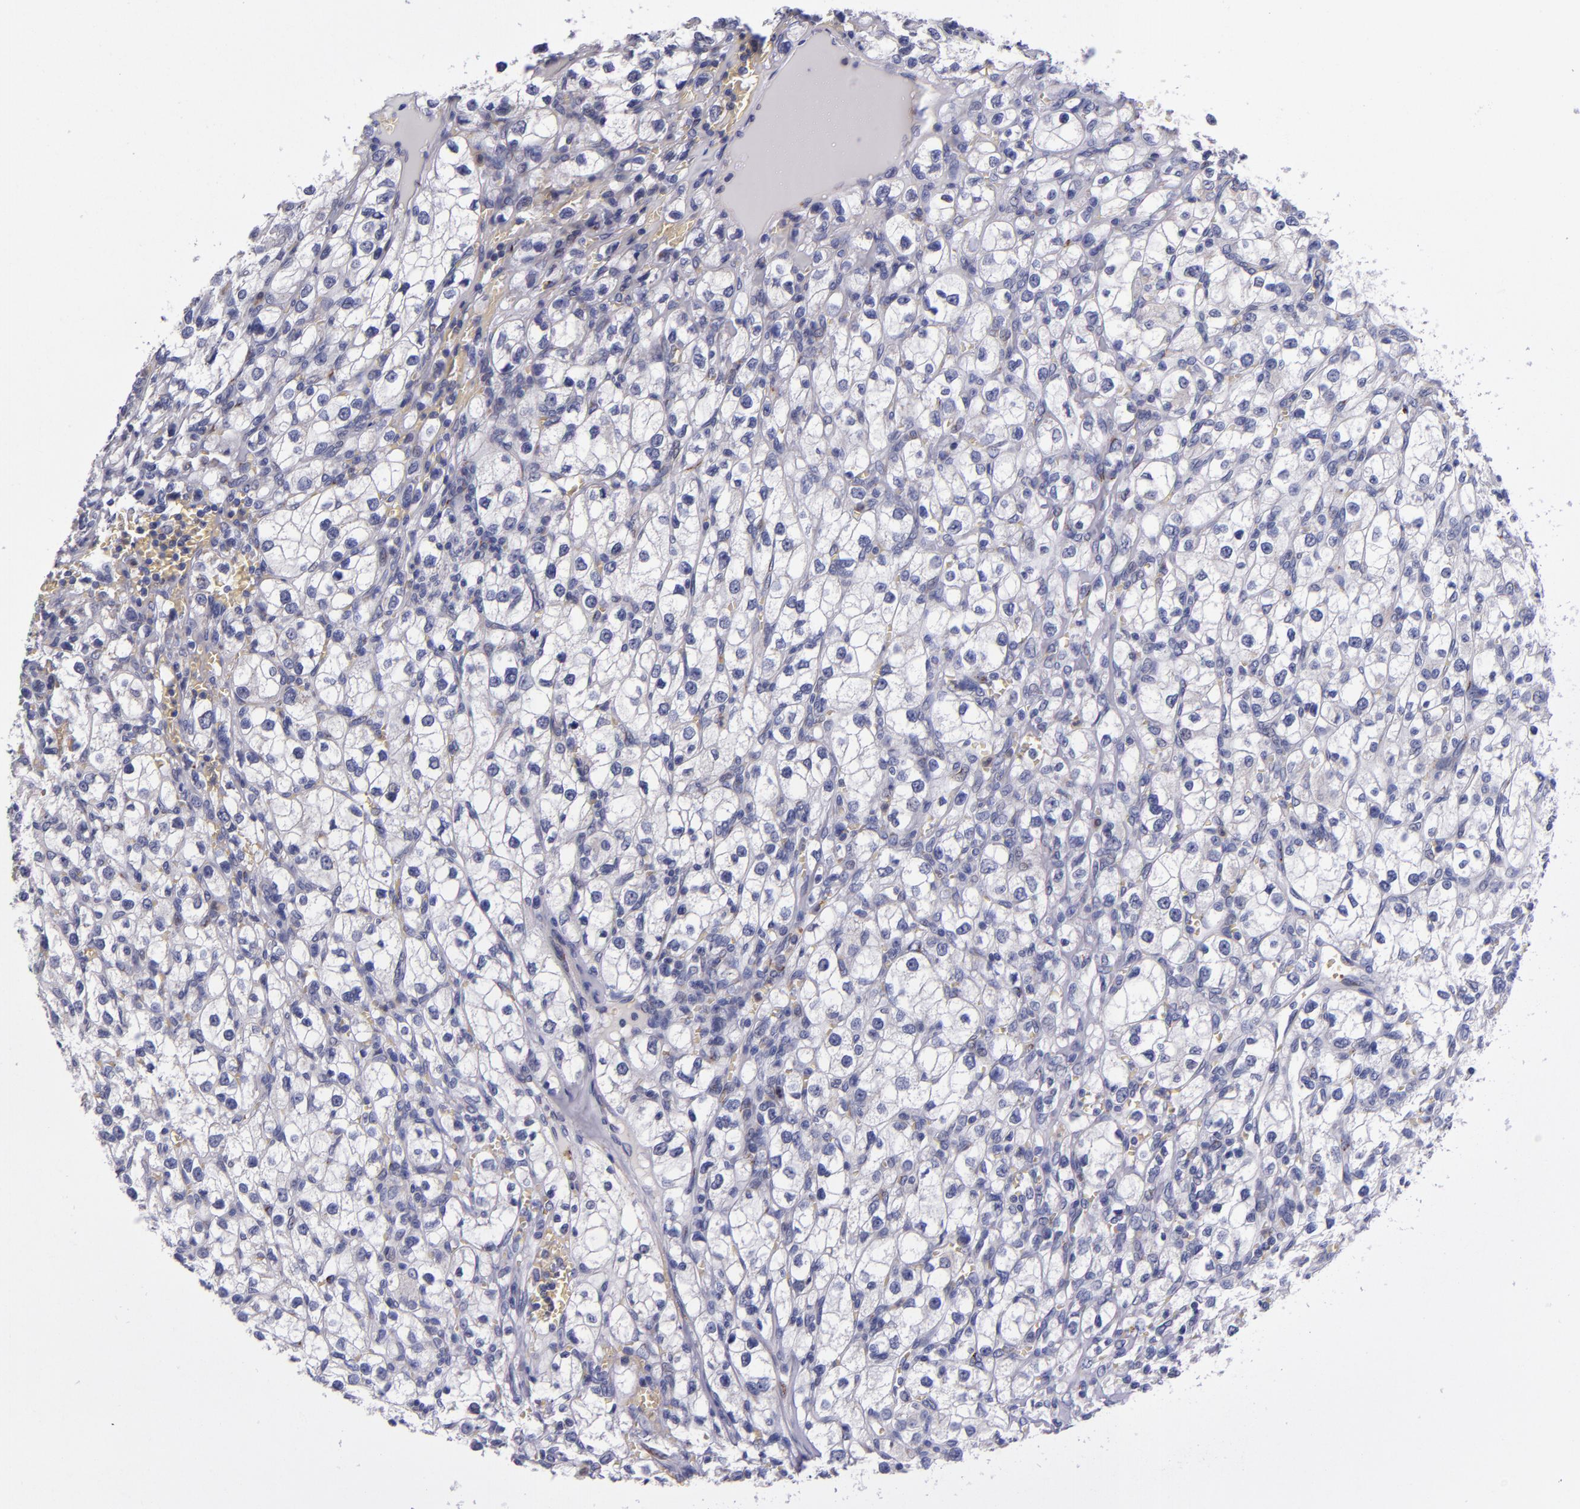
{"staining": {"intensity": "negative", "quantity": "none", "location": "none"}, "tissue": "renal cancer", "cell_type": "Tumor cells", "image_type": "cancer", "snomed": [{"axis": "morphology", "description": "Adenocarcinoma, NOS"}, {"axis": "topography", "description": "Kidney"}], "caption": "Tumor cells show no significant protein staining in renal cancer (adenocarcinoma).", "gene": "RAB41", "patient": {"sex": "female", "age": 62}}